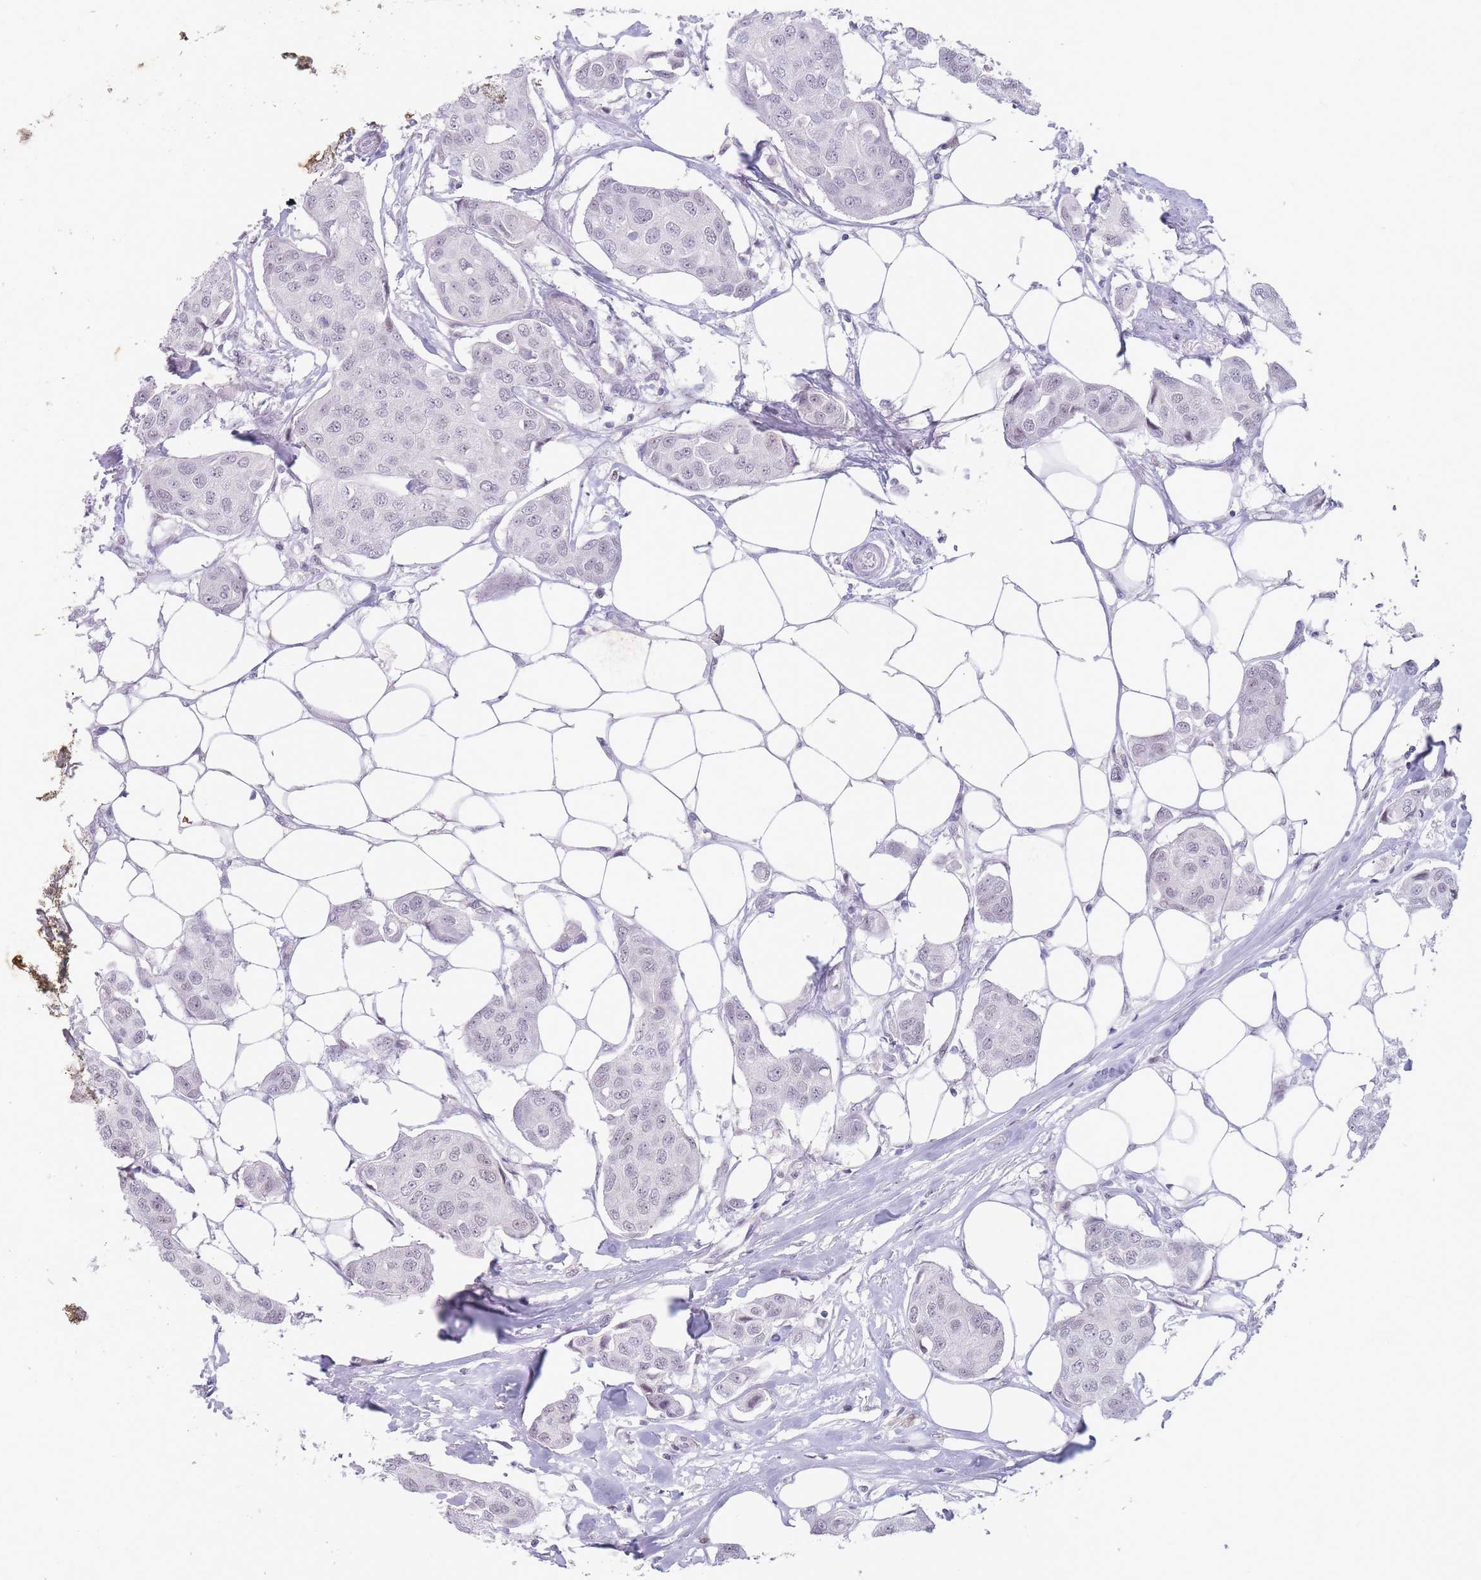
{"staining": {"intensity": "weak", "quantity": "<25%", "location": "nuclear"}, "tissue": "breast cancer", "cell_type": "Tumor cells", "image_type": "cancer", "snomed": [{"axis": "morphology", "description": "Duct carcinoma"}, {"axis": "topography", "description": "Breast"}, {"axis": "topography", "description": "Lymph node"}], "caption": "Image shows no significant protein staining in tumor cells of infiltrating ductal carcinoma (breast). (IHC, brightfield microscopy, high magnification).", "gene": "ARID3B", "patient": {"sex": "female", "age": 80}}